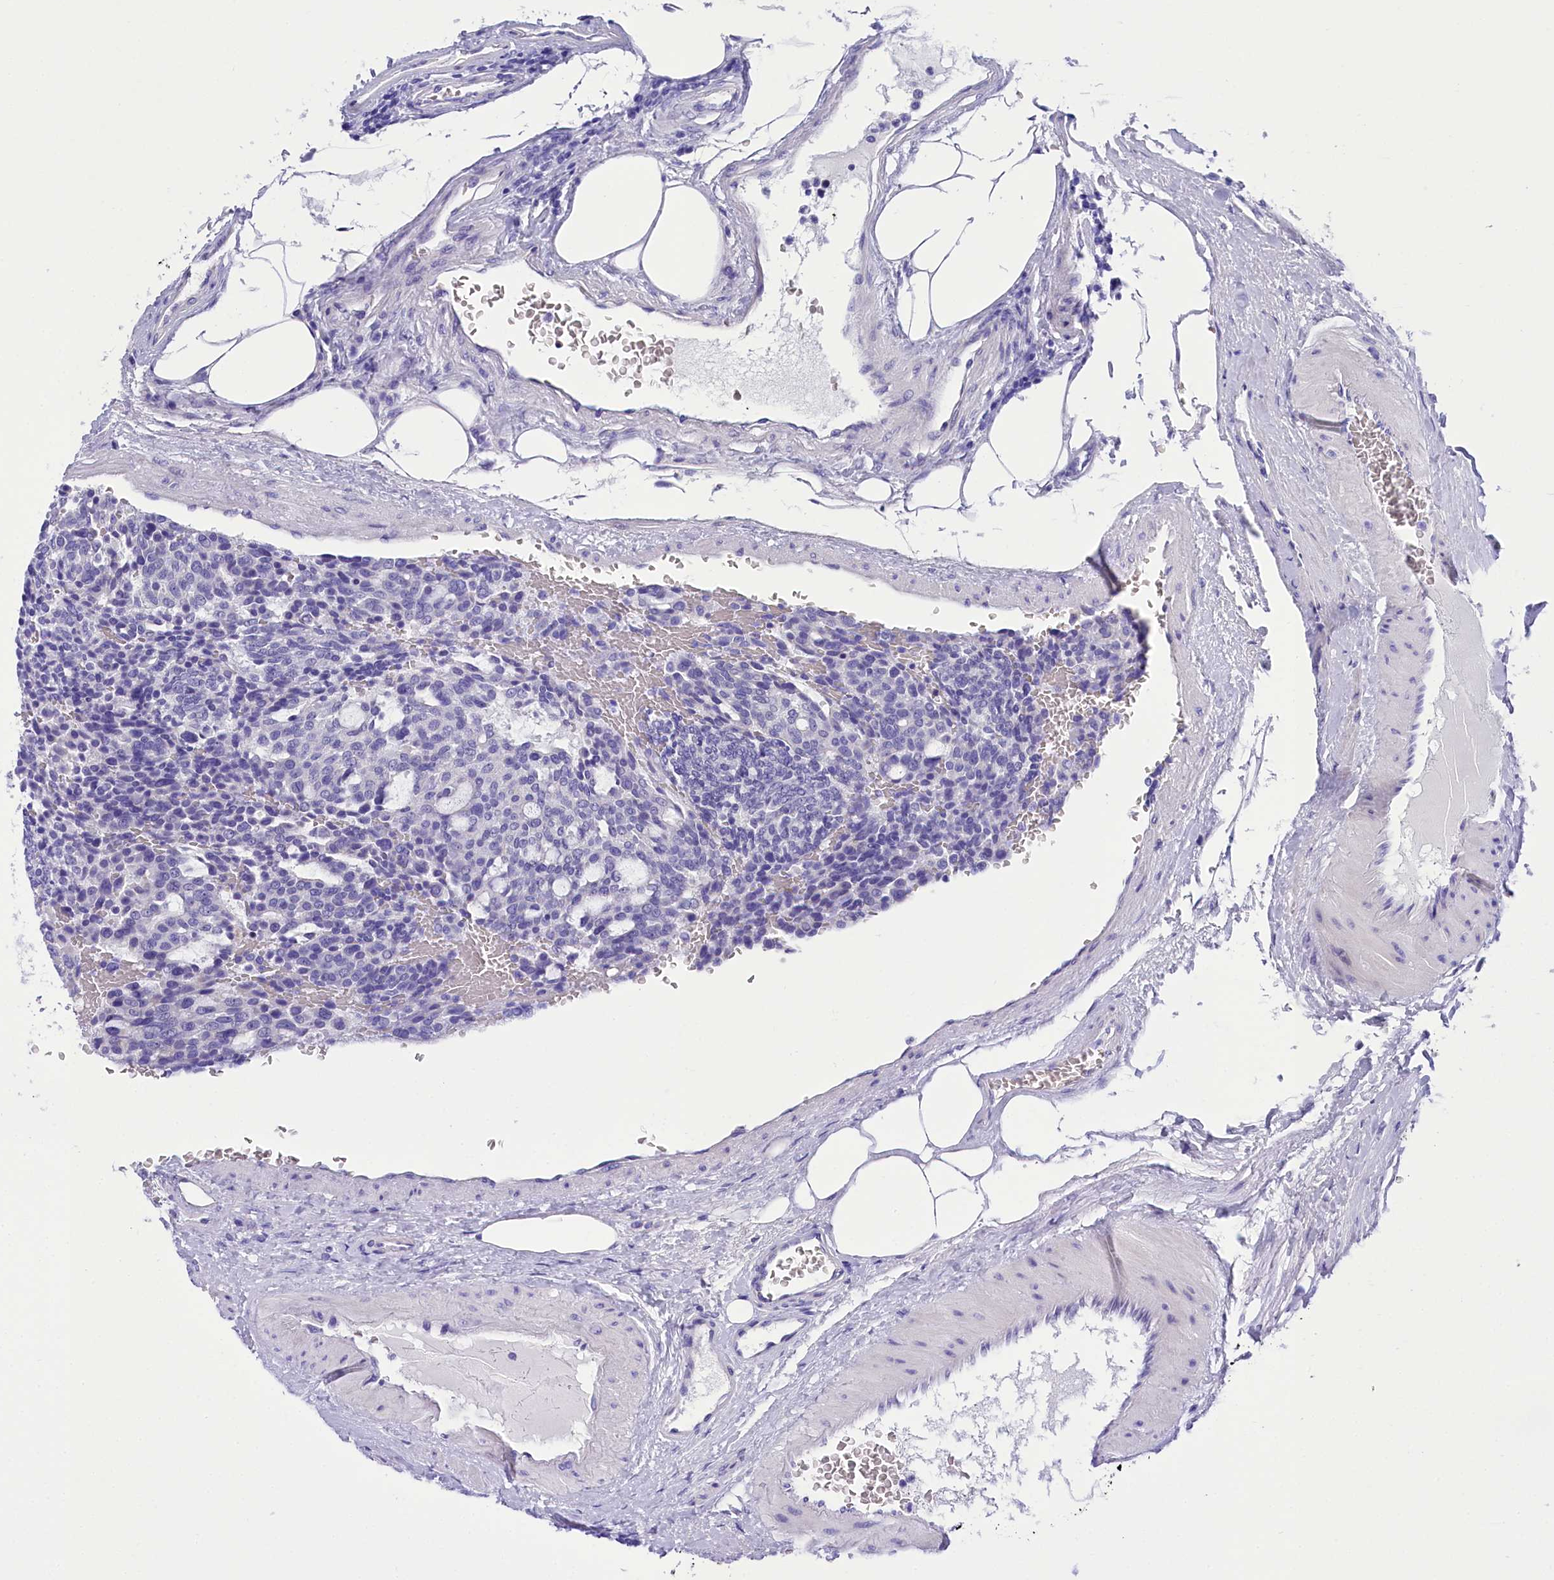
{"staining": {"intensity": "negative", "quantity": "none", "location": "none"}, "tissue": "carcinoid", "cell_type": "Tumor cells", "image_type": "cancer", "snomed": [{"axis": "morphology", "description": "Carcinoid, malignant, NOS"}, {"axis": "topography", "description": "Pancreas"}], "caption": "Immunohistochemical staining of carcinoid reveals no significant expression in tumor cells. (Stains: DAB (3,3'-diaminobenzidine) immunohistochemistry (IHC) with hematoxylin counter stain, Microscopy: brightfield microscopy at high magnification).", "gene": "TTC36", "patient": {"sex": "female", "age": 54}}